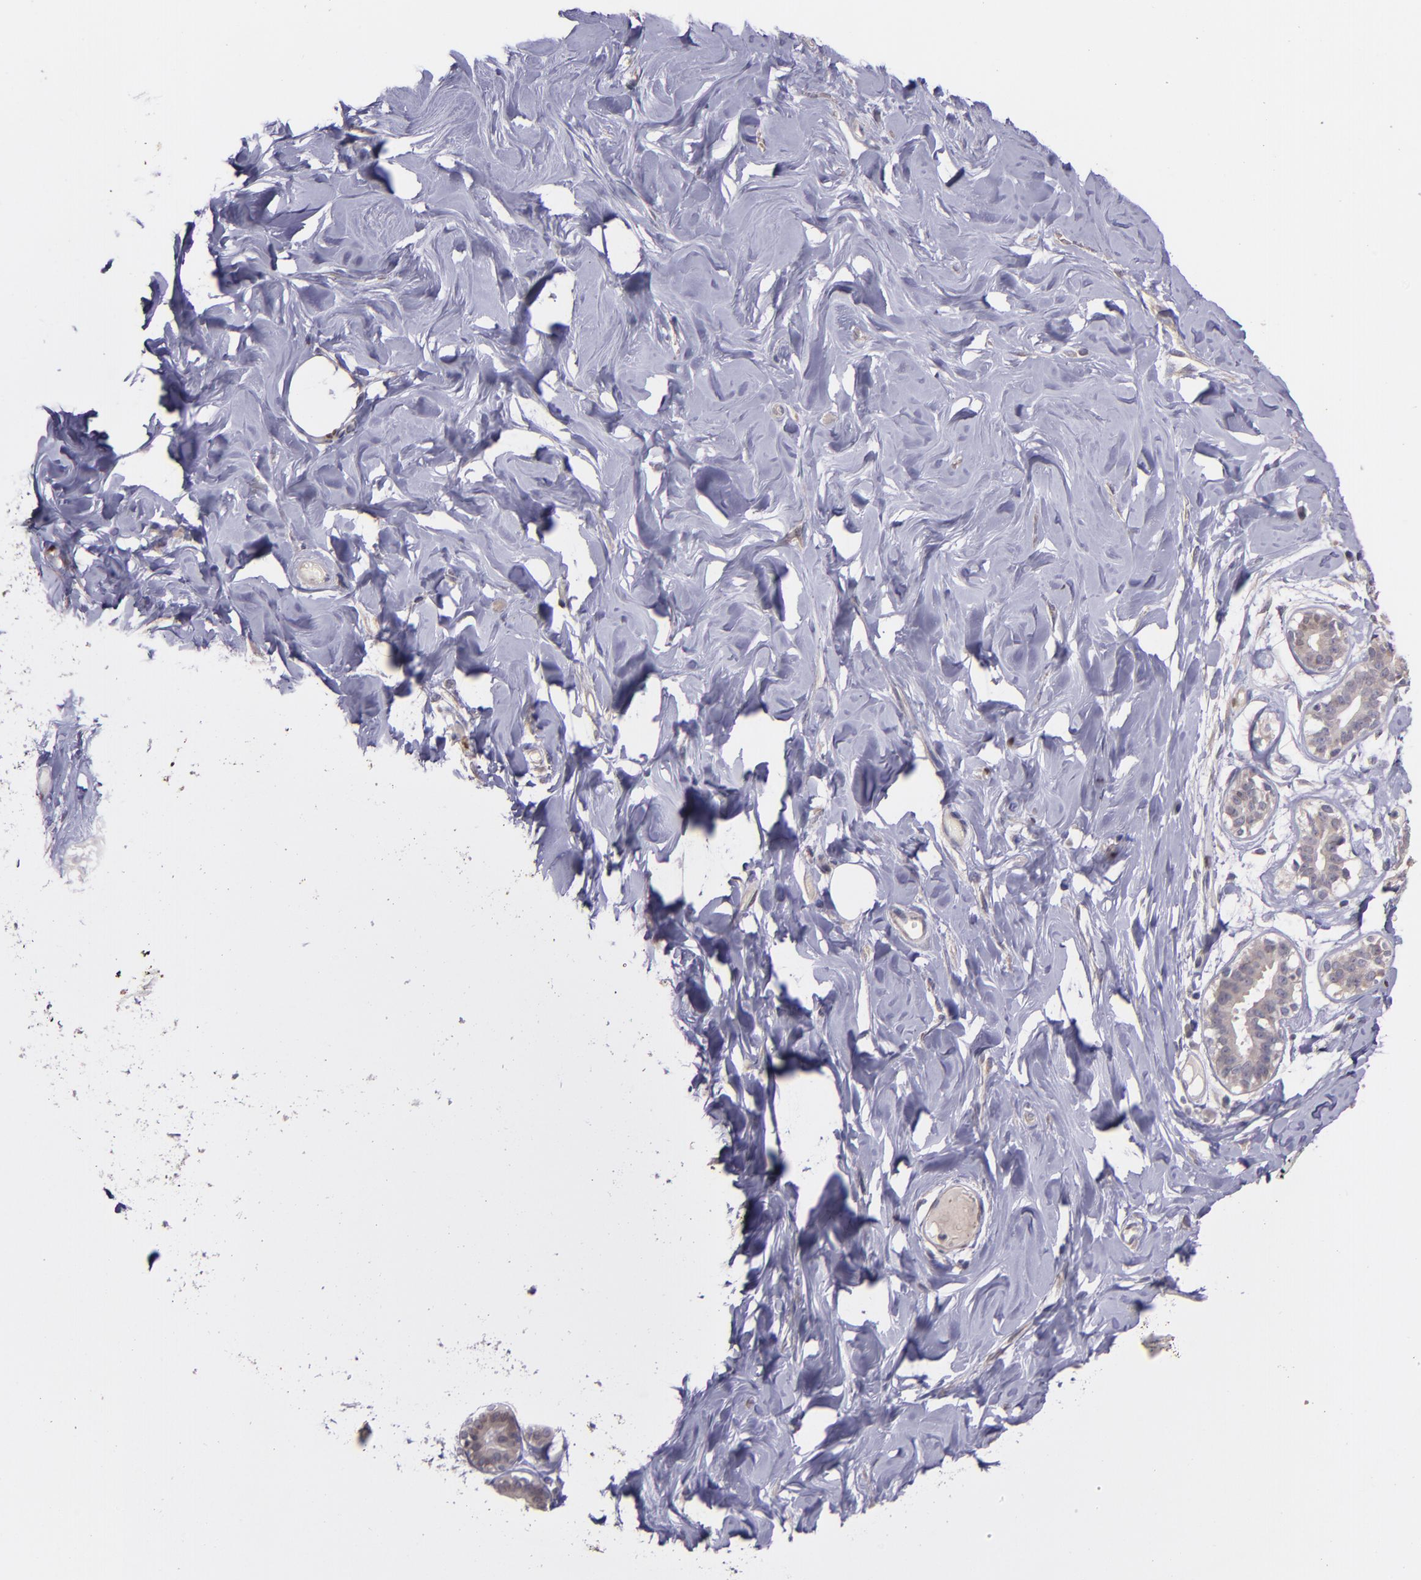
{"staining": {"intensity": "negative", "quantity": "none", "location": "none"}, "tissue": "breast", "cell_type": "Adipocytes", "image_type": "normal", "snomed": [{"axis": "morphology", "description": "Normal tissue, NOS"}, {"axis": "topography", "description": "Breast"}, {"axis": "topography", "description": "Soft tissue"}], "caption": "The image displays no staining of adipocytes in unremarkable breast. (Brightfield microscopy of DAB (3,3'-diaminobenzidine) immunohistochemistry at high magnification).", "gene": "NUP62CL", "patient": {"sex": "female", "age": 25}}